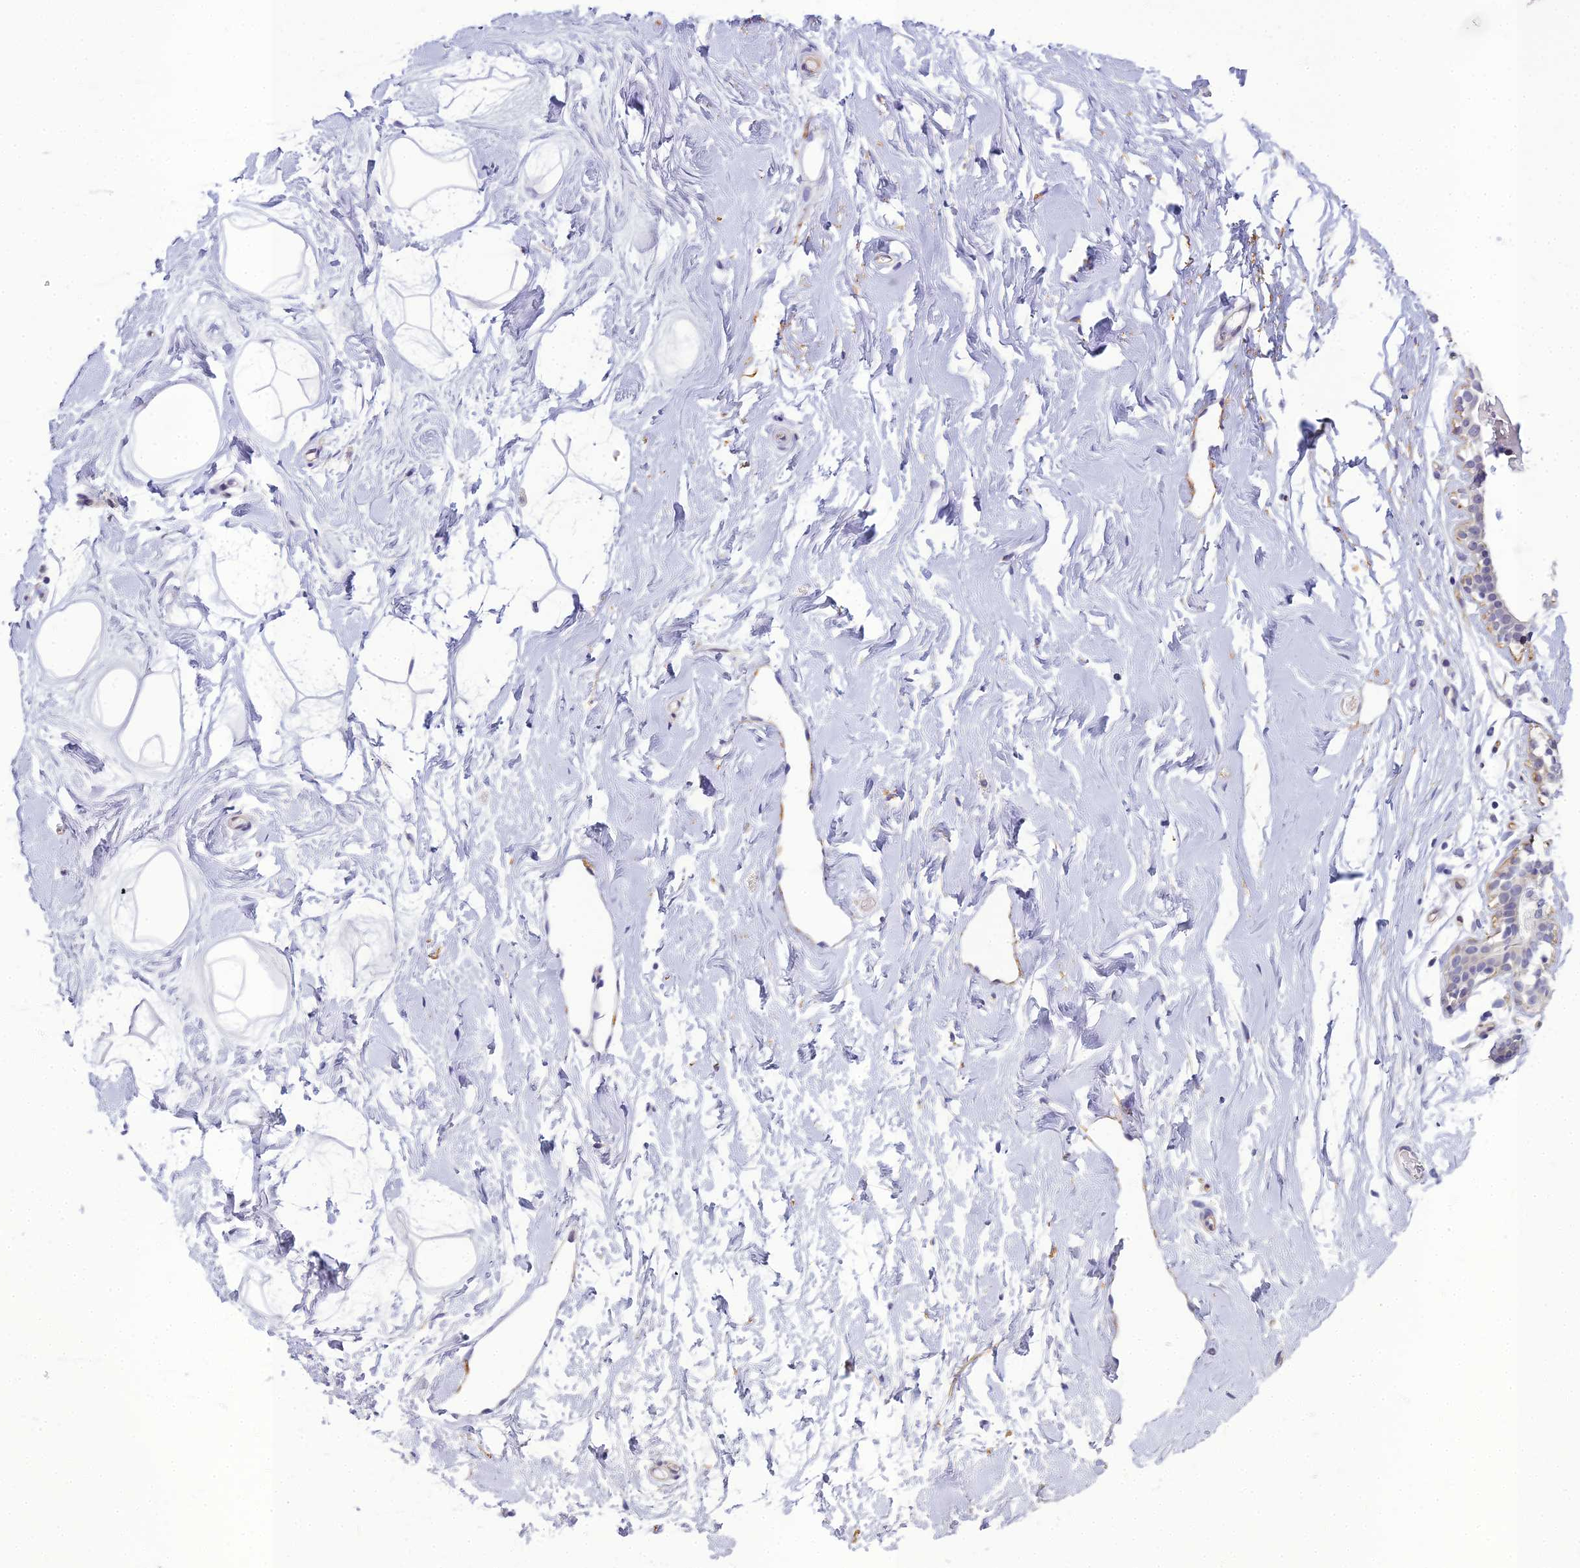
{"staining": {"intensity": "negative", "quantity": "none", "location": "none"}, "tissue": "breast", "cell_type": "Adipocytes", "image_type": "normal", "snomed": [{"axis": "morphology", "description": "Normal tissue, NOS"}, {"axis": "morphology", "description": "Adenoma, NOS"}, {"axis": "topography", "description": "Breast"}], "caption": "Adipocytes are negative for protein expression in benign human breast. The staining was performed using DAB to visualize the protein expression in brown, while the nuclei were stained in blue with hematoxylin (Magnification: 20x).", "gene": "RGL3", "patient": {"sex": "female", "age": 23}}